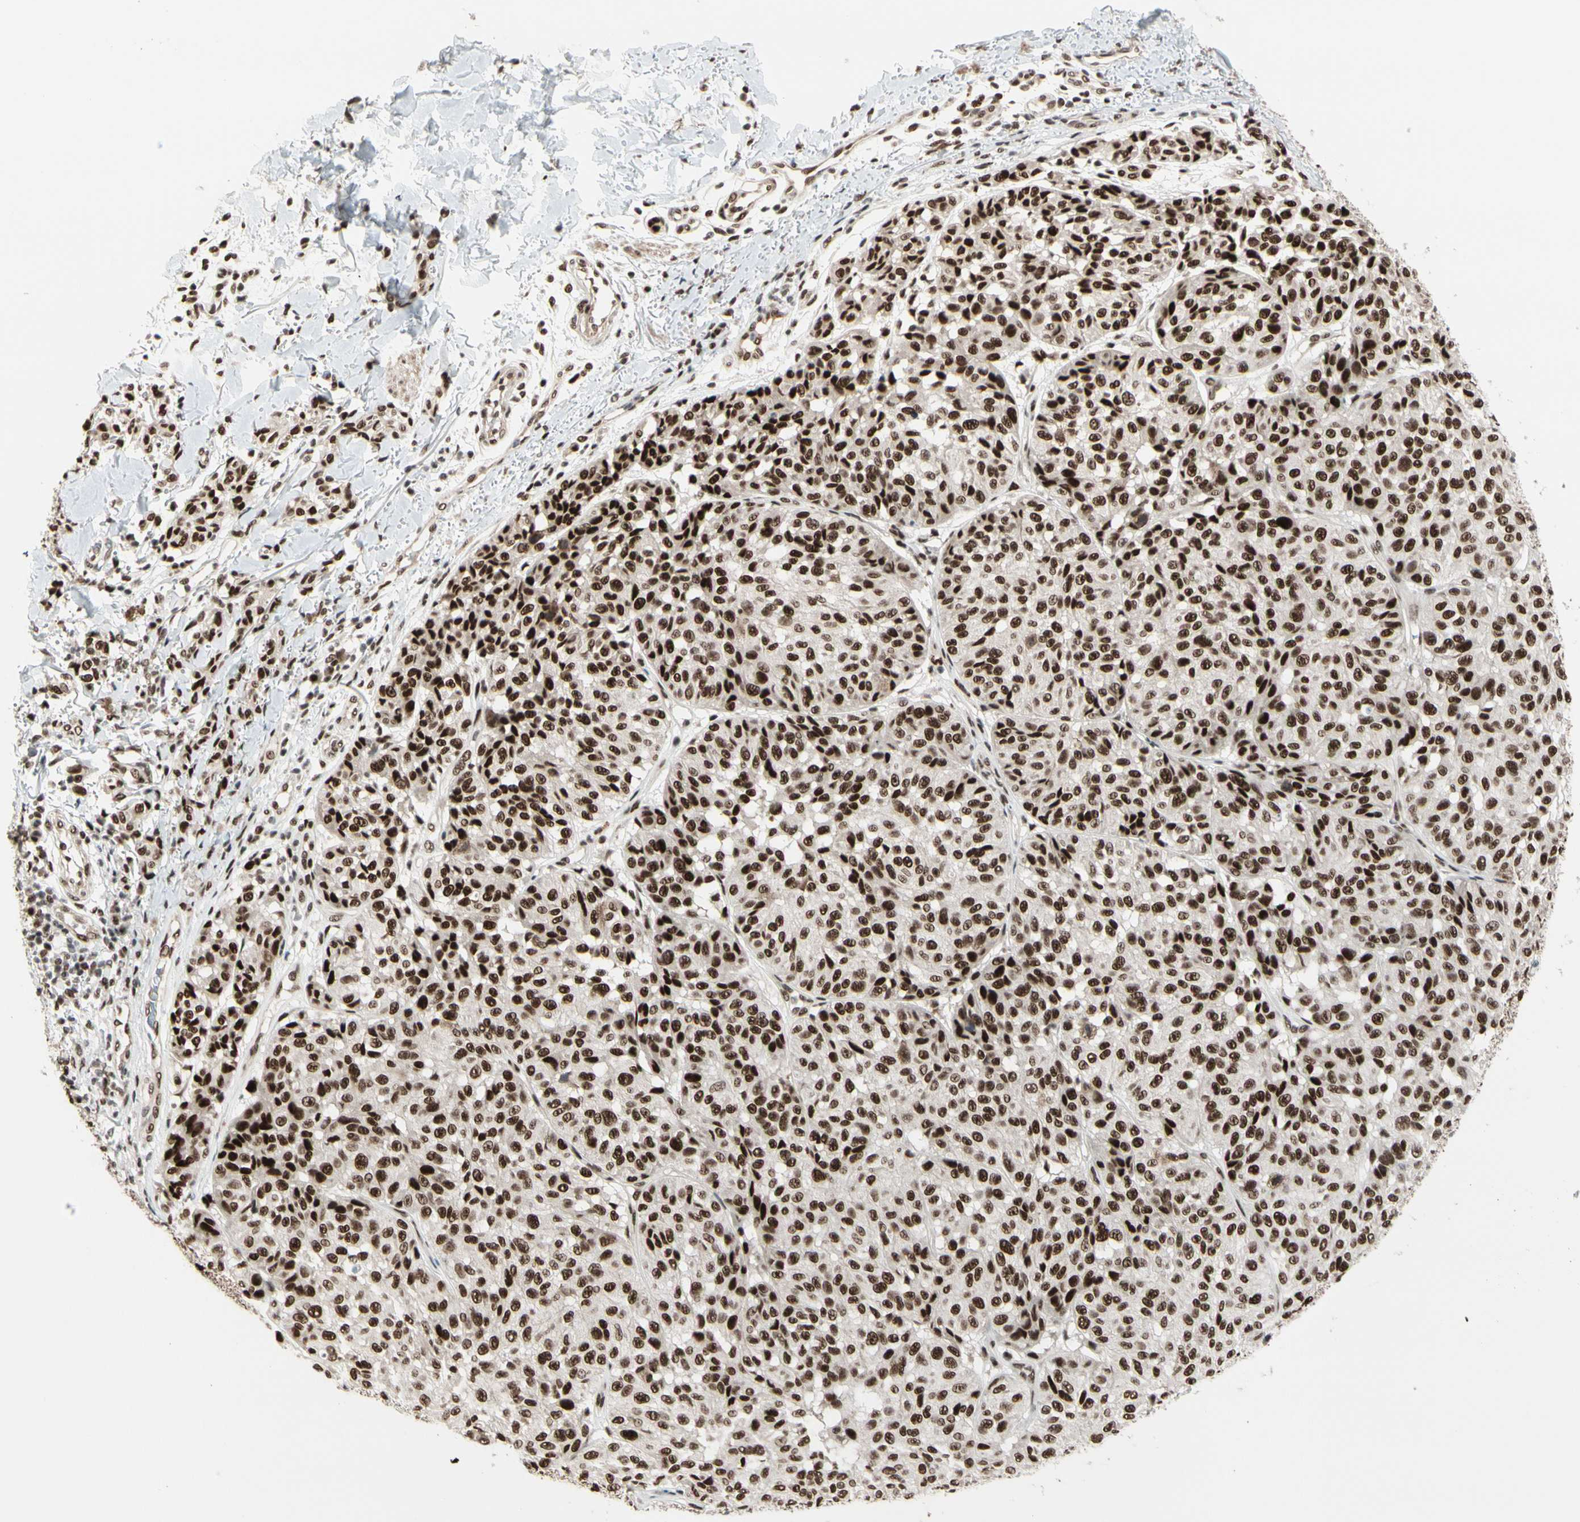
{"staining": {"intensity": "strong", "quantity": ">75%", "location": "nuclear"}, "tissue": "melanoma", "cell_type": "Tumor cells", "image_type": "cancer", "snomed": [{"axis": "morphology", "description": "Malignant melanoma, NOS"}, {"axis": "topography", "description": "Skin"}], "caption": "Strong nuclear staining for a protein is appreciated in about >75% of tumor cells of melanoma using immunohistochemistry (IHC).", "gene": "CHAMP1", "patient": {"sex": "female", "age": 46}}